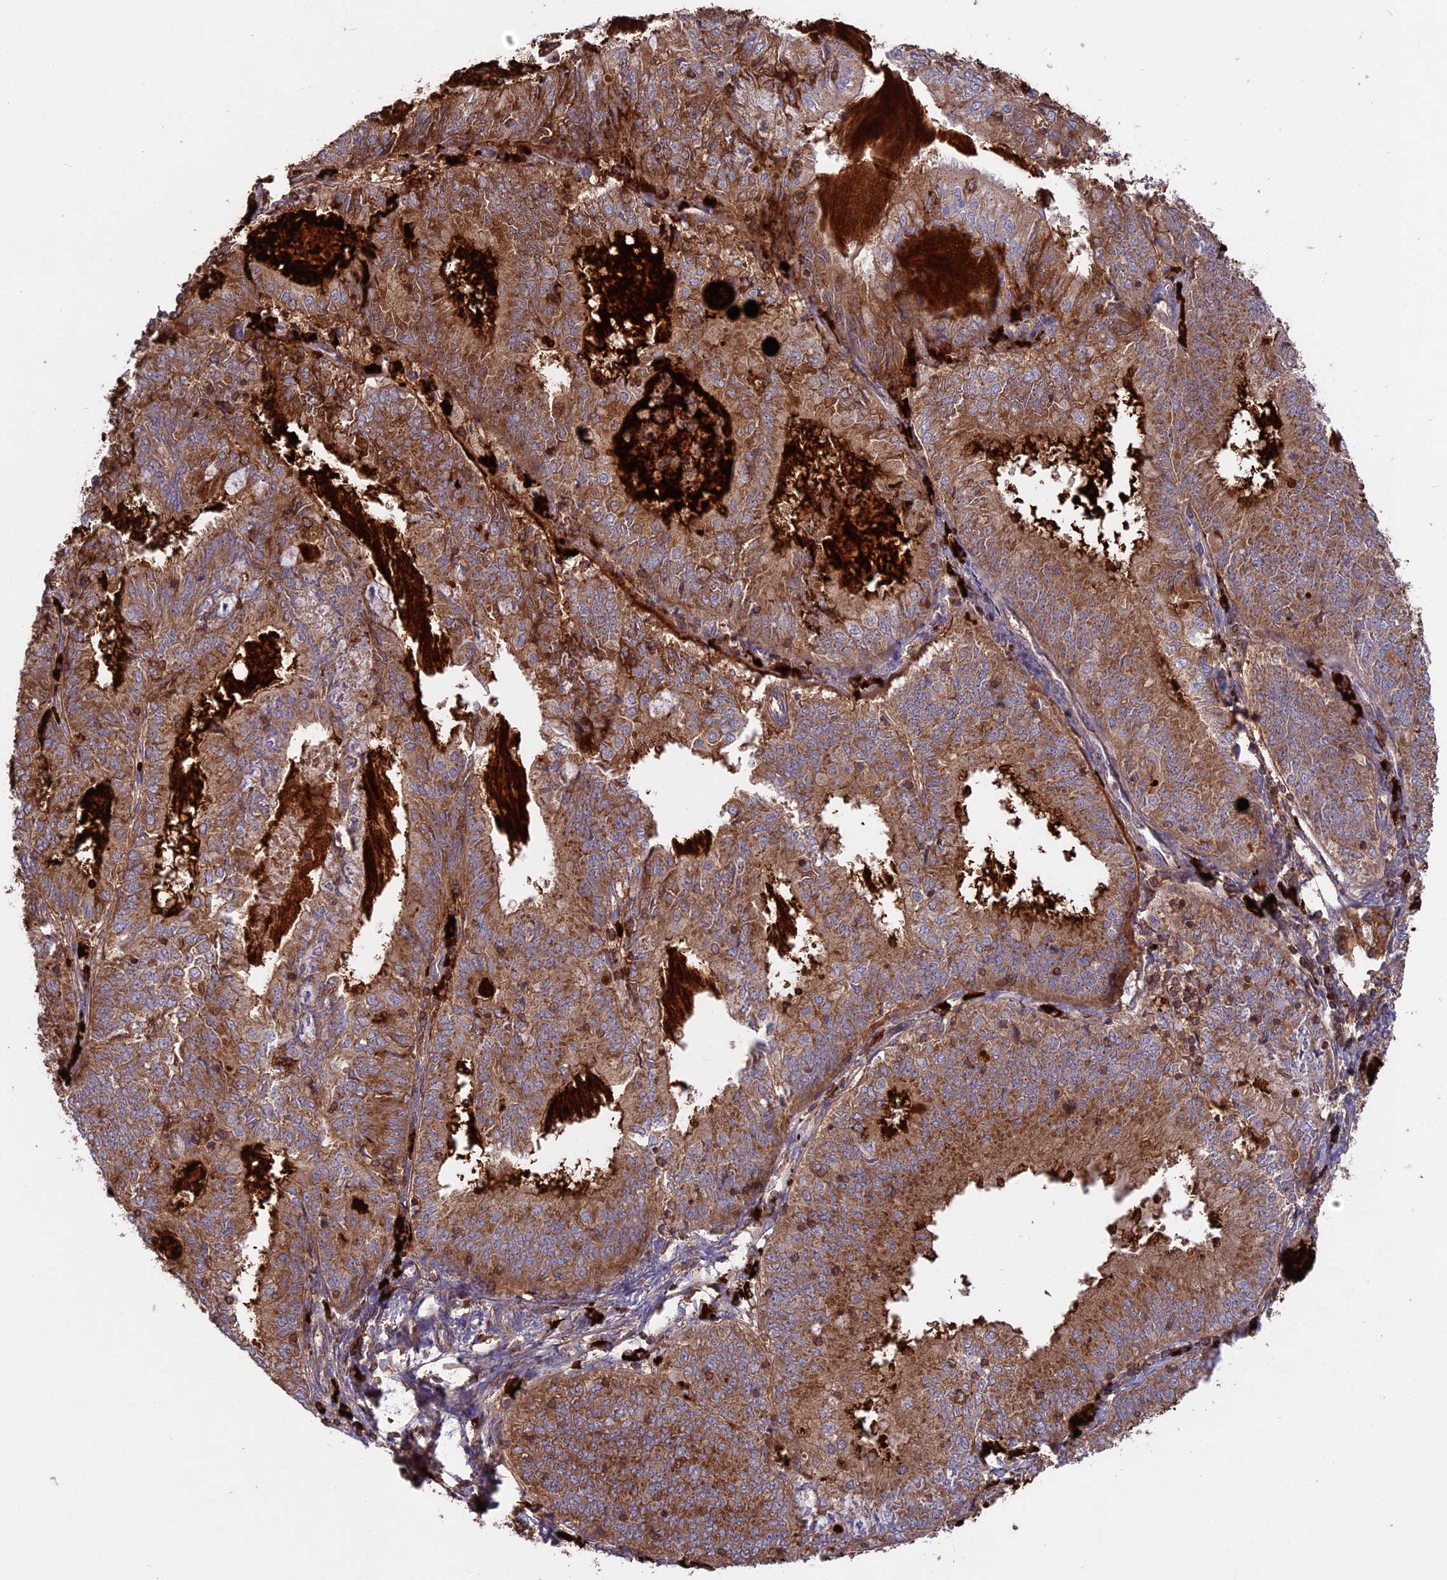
{"staining": {"intensity": "moderate", "quantity": ">75%", "location": "cytoplasmic/membranous"}, "tissue": "endometrial cancer", "cell_type": "Tumor cells", "image_type": "cancer", "snomed": [{"axis": "morphology", "description": "Adenocarcinoma, NOS"}, {"axis": "topography", "description": "Endometrium"}], "caption": "This is an image of IHC staining of endometrial adenocarcinoma, which shows moderate positivity in the cytoplasmic/membranous of tumor cells.", "gene": "NUDT8", "patient": {"sex": "female", "age": 57}}